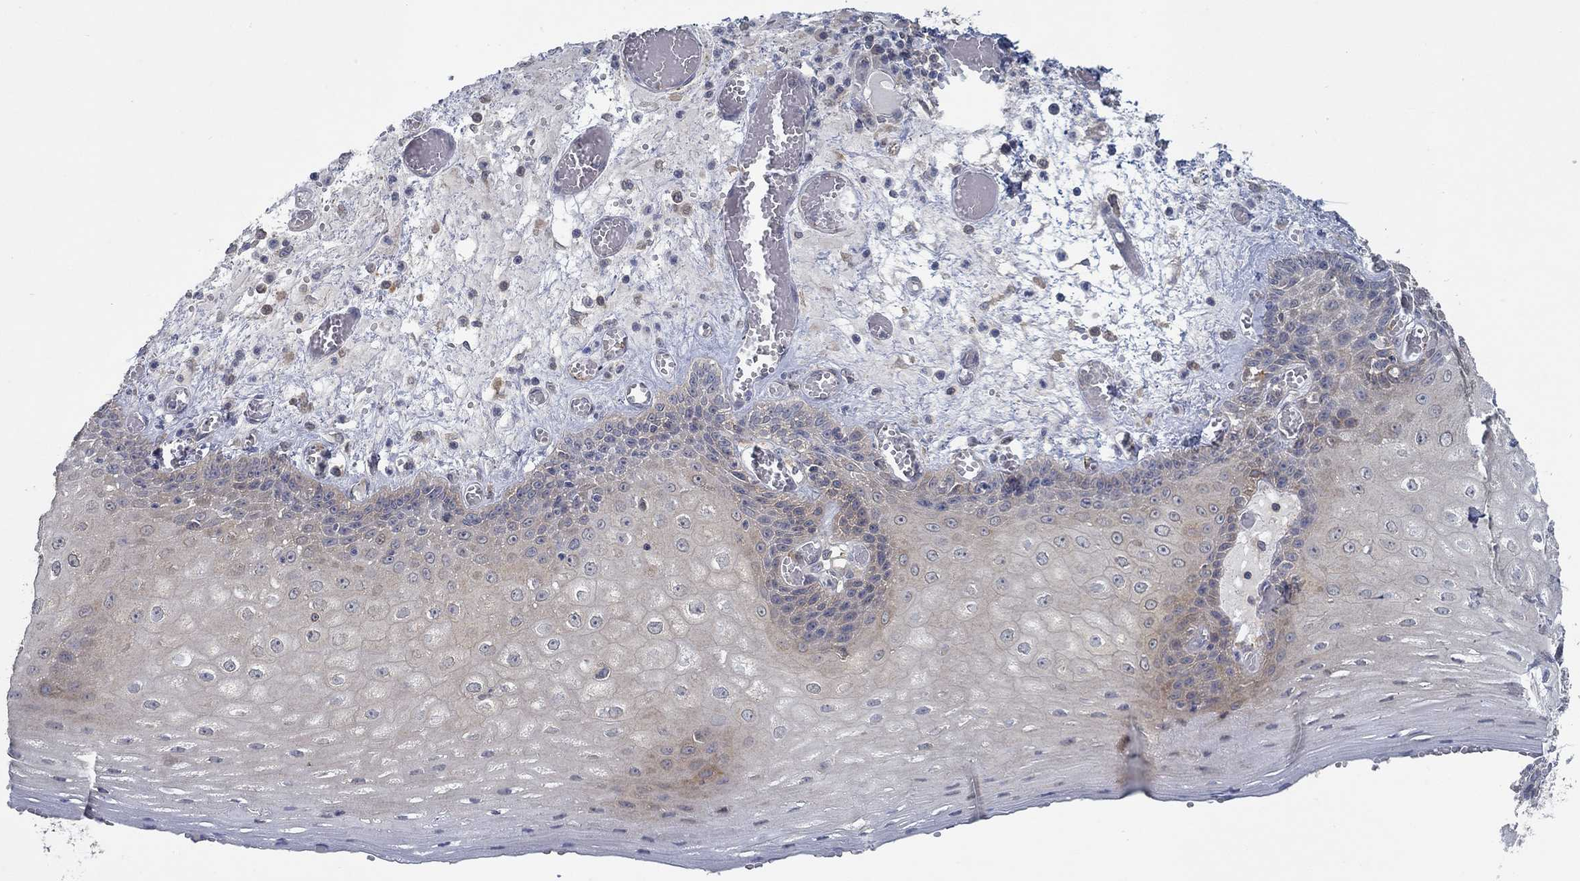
{"staining": {"intensity": "moderate", "quantity": "<25%", "location": "cytoplasmic/membranous"}, "tissue": "esophagus", "cell_type": "Squamous epithelial cells", "image_type": "normal", "snomed": [{"axis": "morphology", "description": "Normal tissue, NOS"}, {"axis": "topography", "description": "Esophagus"}], "caption": "Immunohistochemistry (IHC) micrograph of benign esophagus: human esophagus stained using IHC shows low levels of moderate protein expression localized specifically in the cytoplasmic/membranous of squamous epithelial cells, appearing as a cytoplasmic/membranous brown color.", "gene": "MTHFR", "patient": {"sex": "male", "age": 58}}